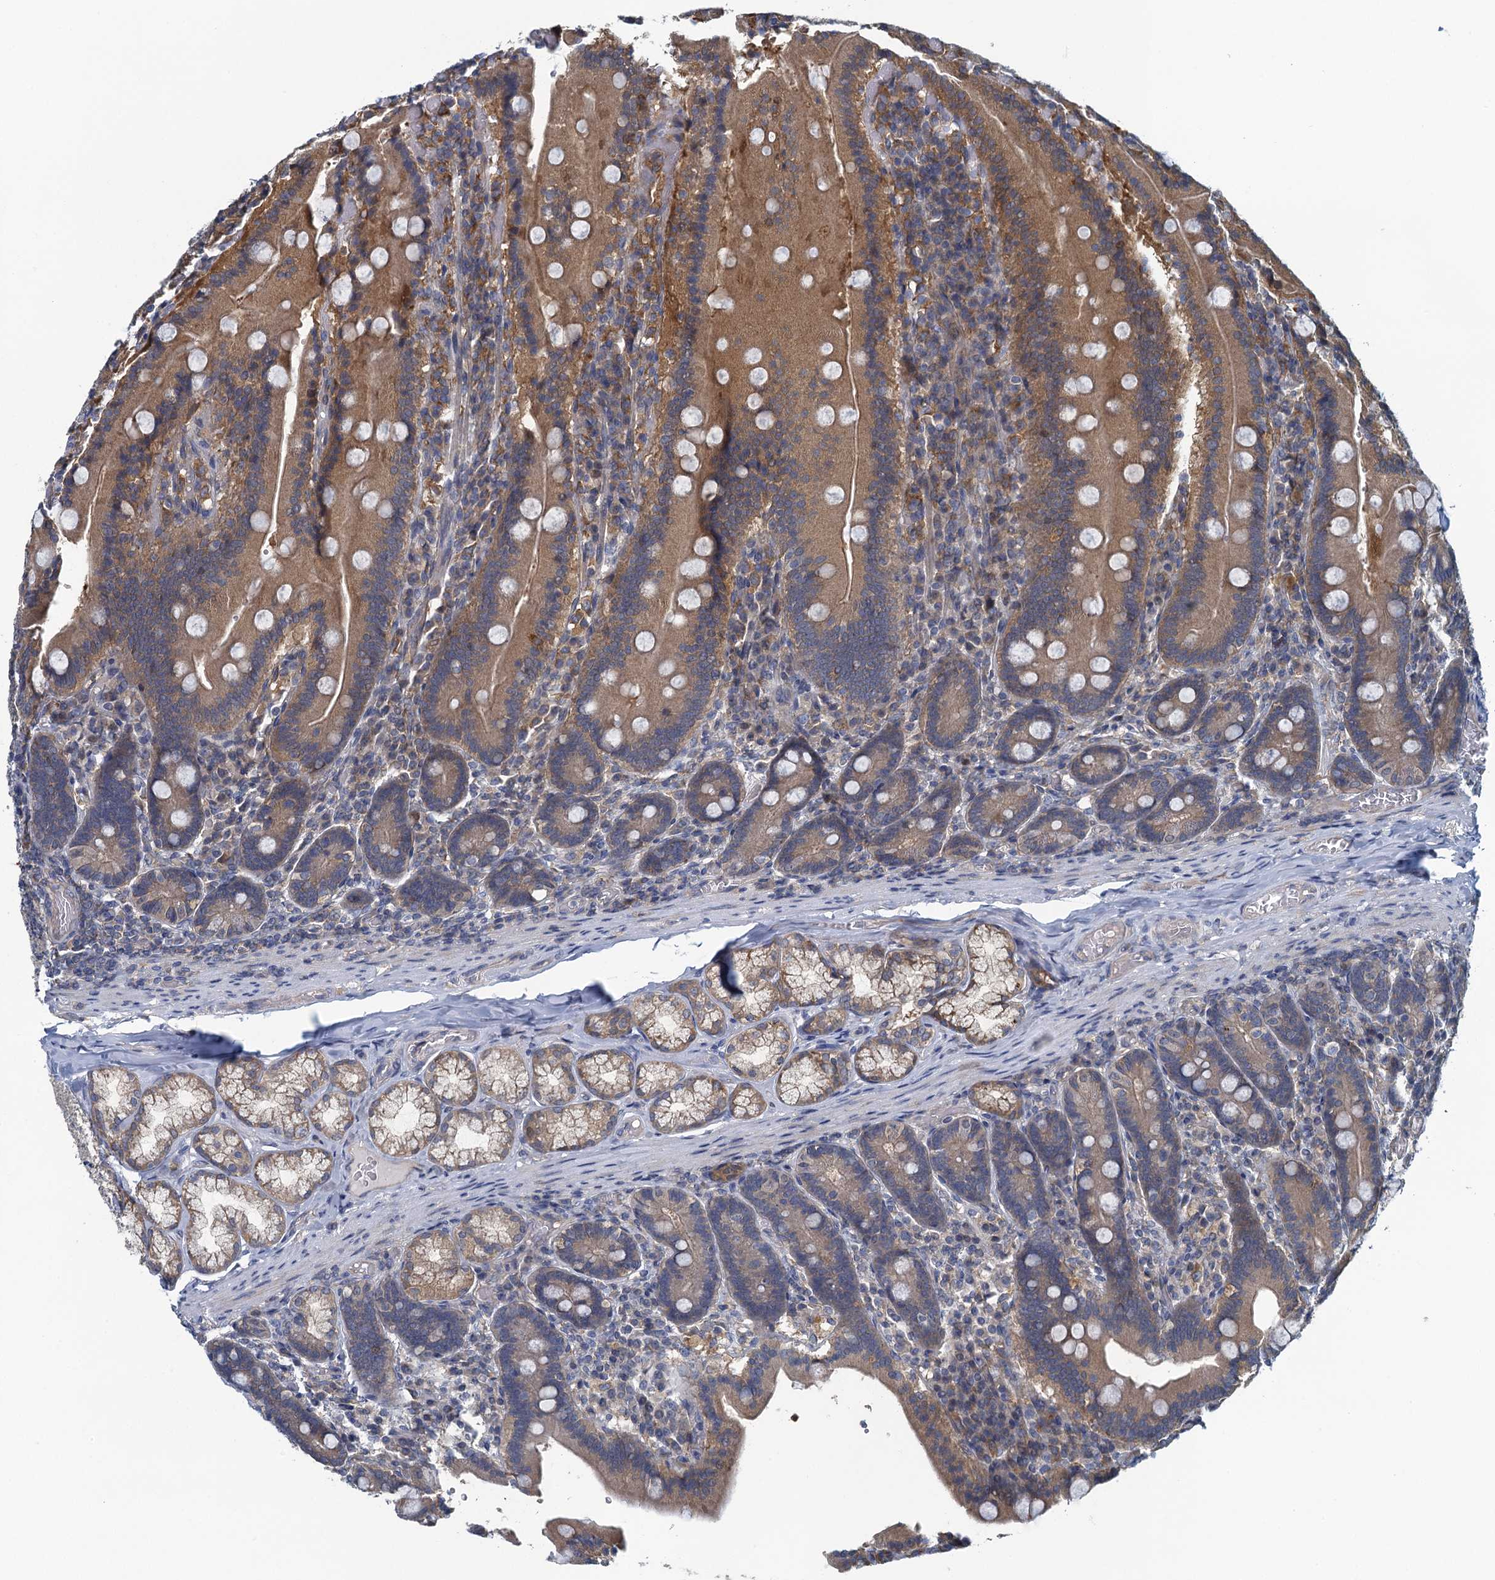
{"staining": {"intensity": "moderate", "quantity": ">75%", "location": "cytoplasmic/membranous"}, "tissue": "duodenum", "cell_type": "Glandular cells", "image_type": "normal", "snomed": [{"axis": "morphology", "description": "Normal tissue, NOS"}, {"axis": "topography", "description": "Duodenum"}], "caption": "High-magnification brightfield microscopy of unremarkable duodenum stained with DAB (brown) and counterstained with hematoxylin (blue). glandular cells exhibit moderate cytoplasmic/membranous positivity is seen in approximately>75% of cells. (DAB IHC with brightfield microscopy, high magnification).", "gene": "NCKAP1L", "patient": {"sex": "female", "age": 62}}